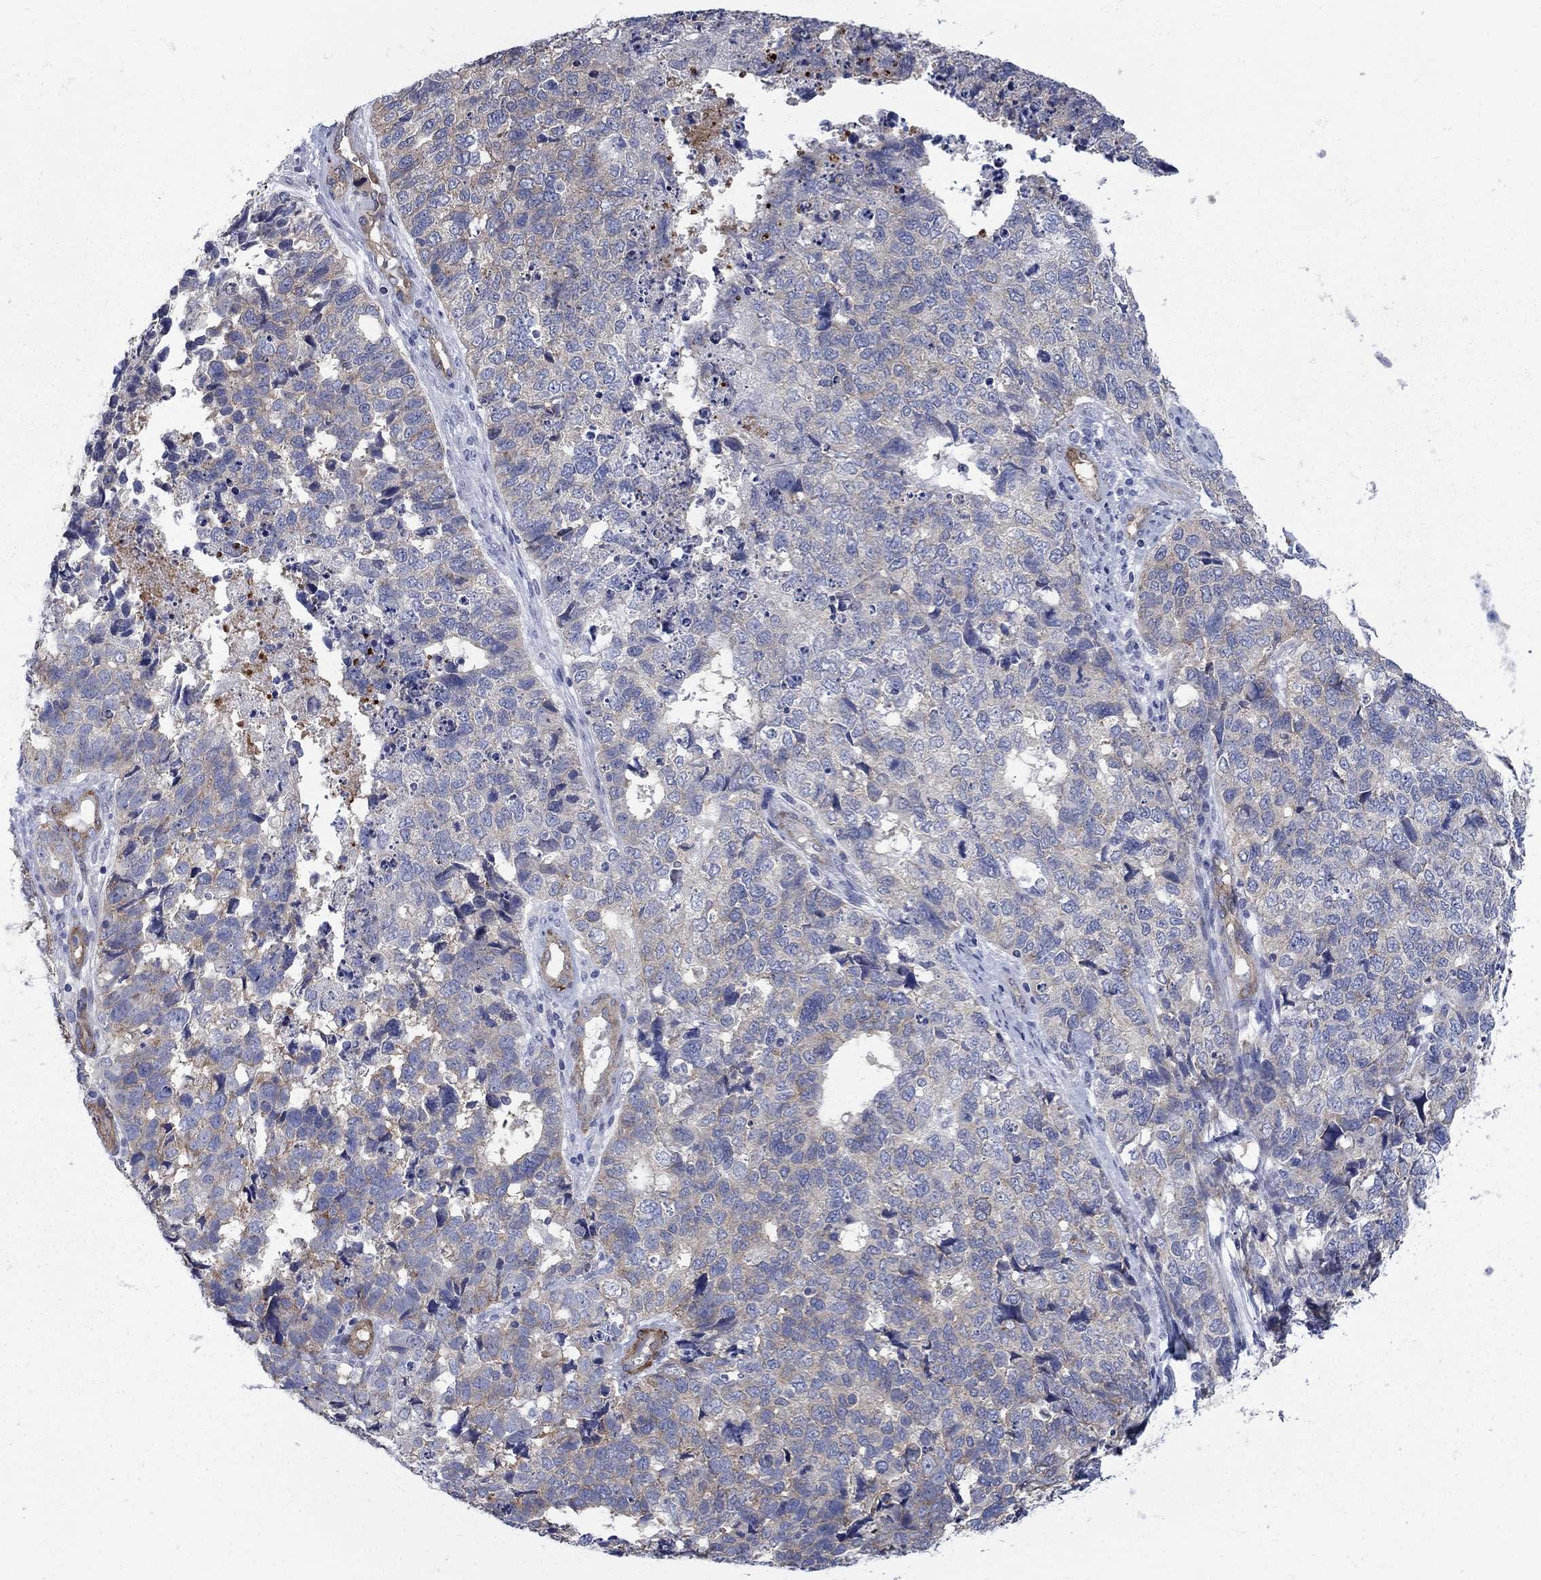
{"staining": {"intensity": "moderate", "quantity": "<25%", "location": "cytoplasmic/membranous"}, "tissue": "cervical cancer", "cell_type": "Tumor cells", "image_type": "cancer", "snomed": [{"axis": "morphology", "description": "Squamous cell carcinoma, NOS"}, {"axis": "topography", "description": "Cervix"}], "caption": "There is low levels of moderate cytoplasmic/membranous positivity in tumor cells of cervical cancer (squamous cell carcinoma), as demonstrated by immunohistochemical staining (brown color).", "gene": "SEPTIN8", "patient": {"sex": "female", "age": 63}}